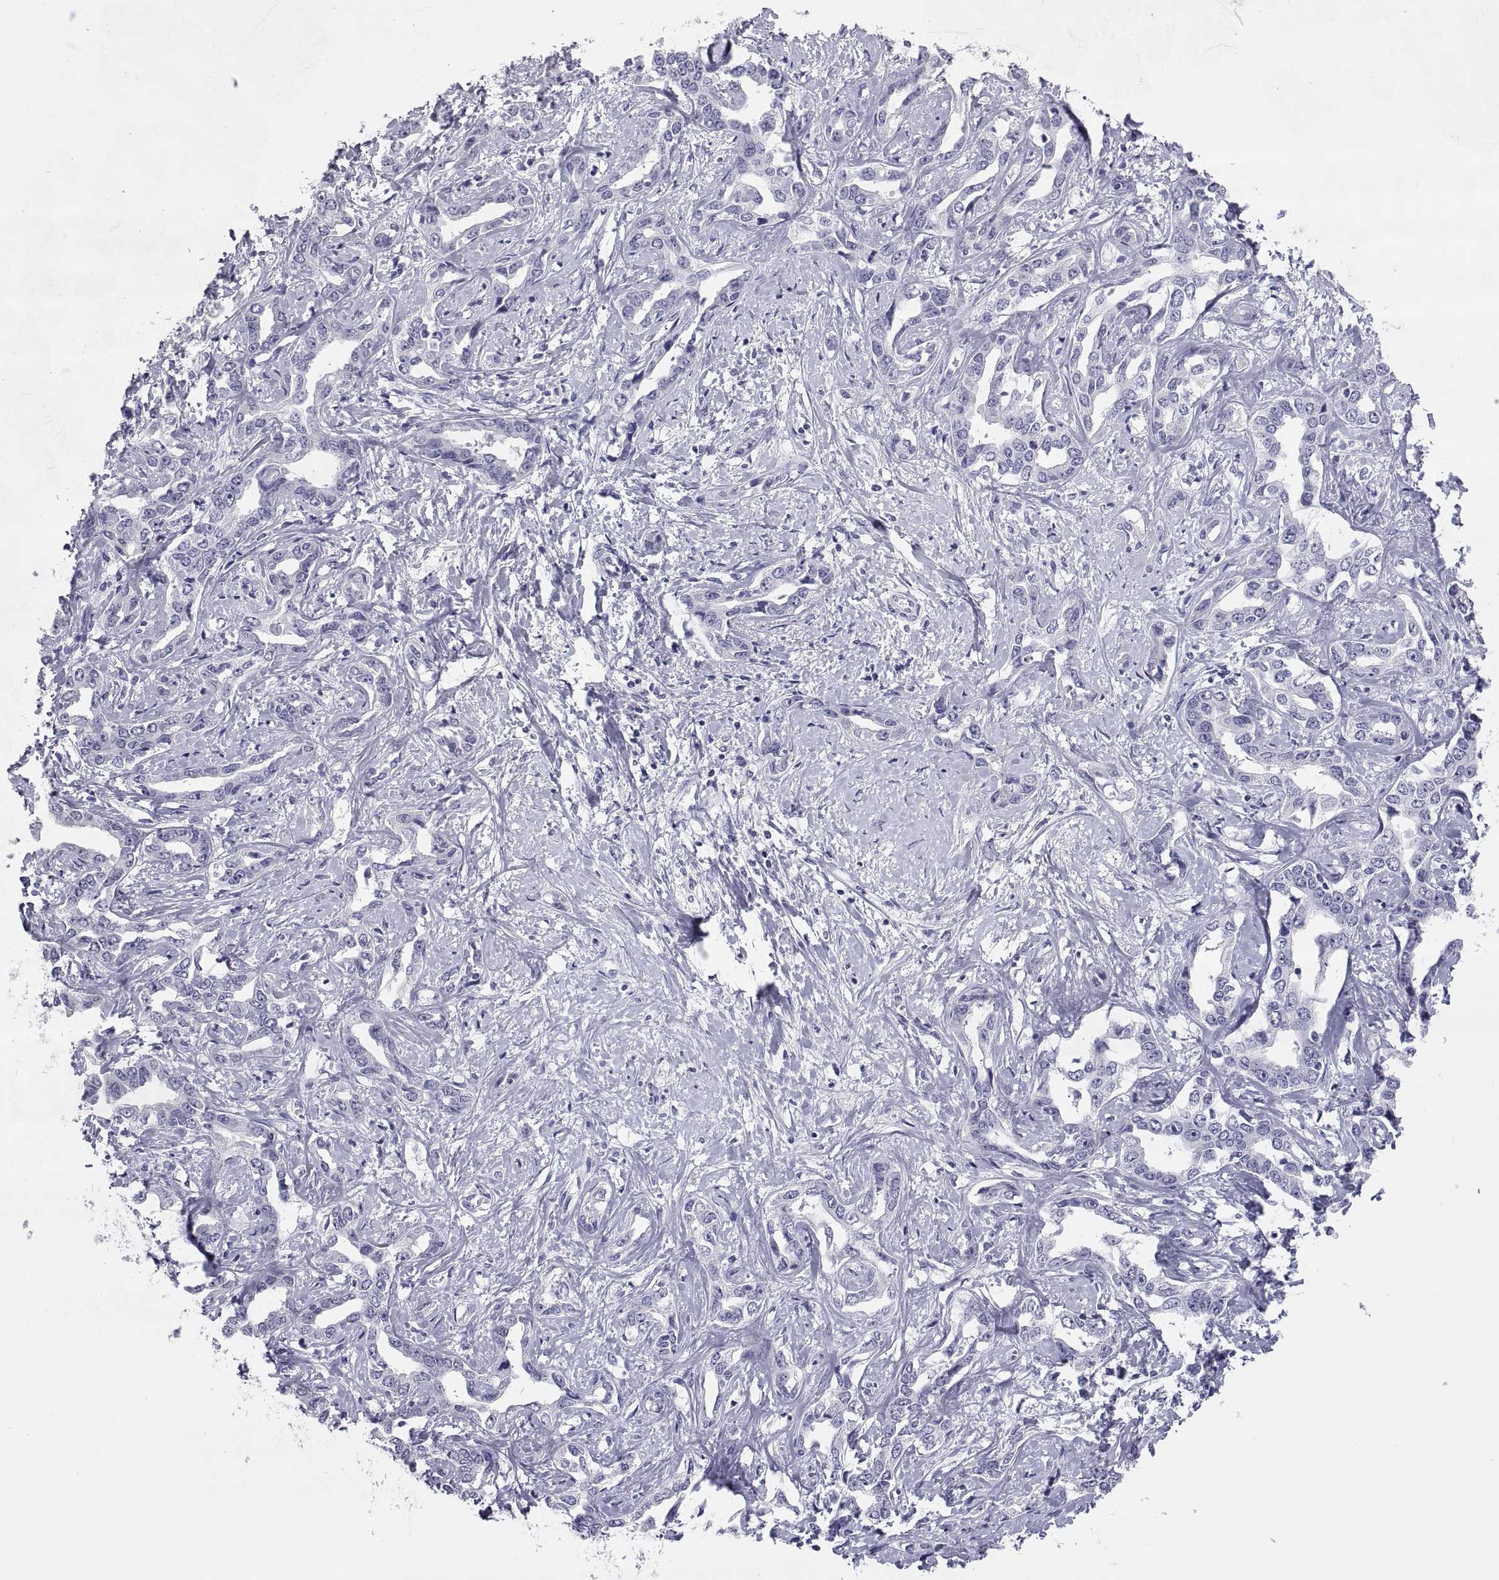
{"staining": {"intensity": "negative", "quantity": "none", "location": "none"}, "tissue": "liver cancer", "cell_type": "Tumor cells", "image_type": "cancer", "snomed": [{"axis": "morphology", "description": "Cholangiocarcinoma"}, {"axis": "topography", "description": "Liver"}], "caption": "This is an immunohistochemistry photomicrograph of human cholangiocarcinoma (liver). There is no positivity in tumor cells.", "gene": "TEX13A", "patient": {"sex": "male", "age": 59}}